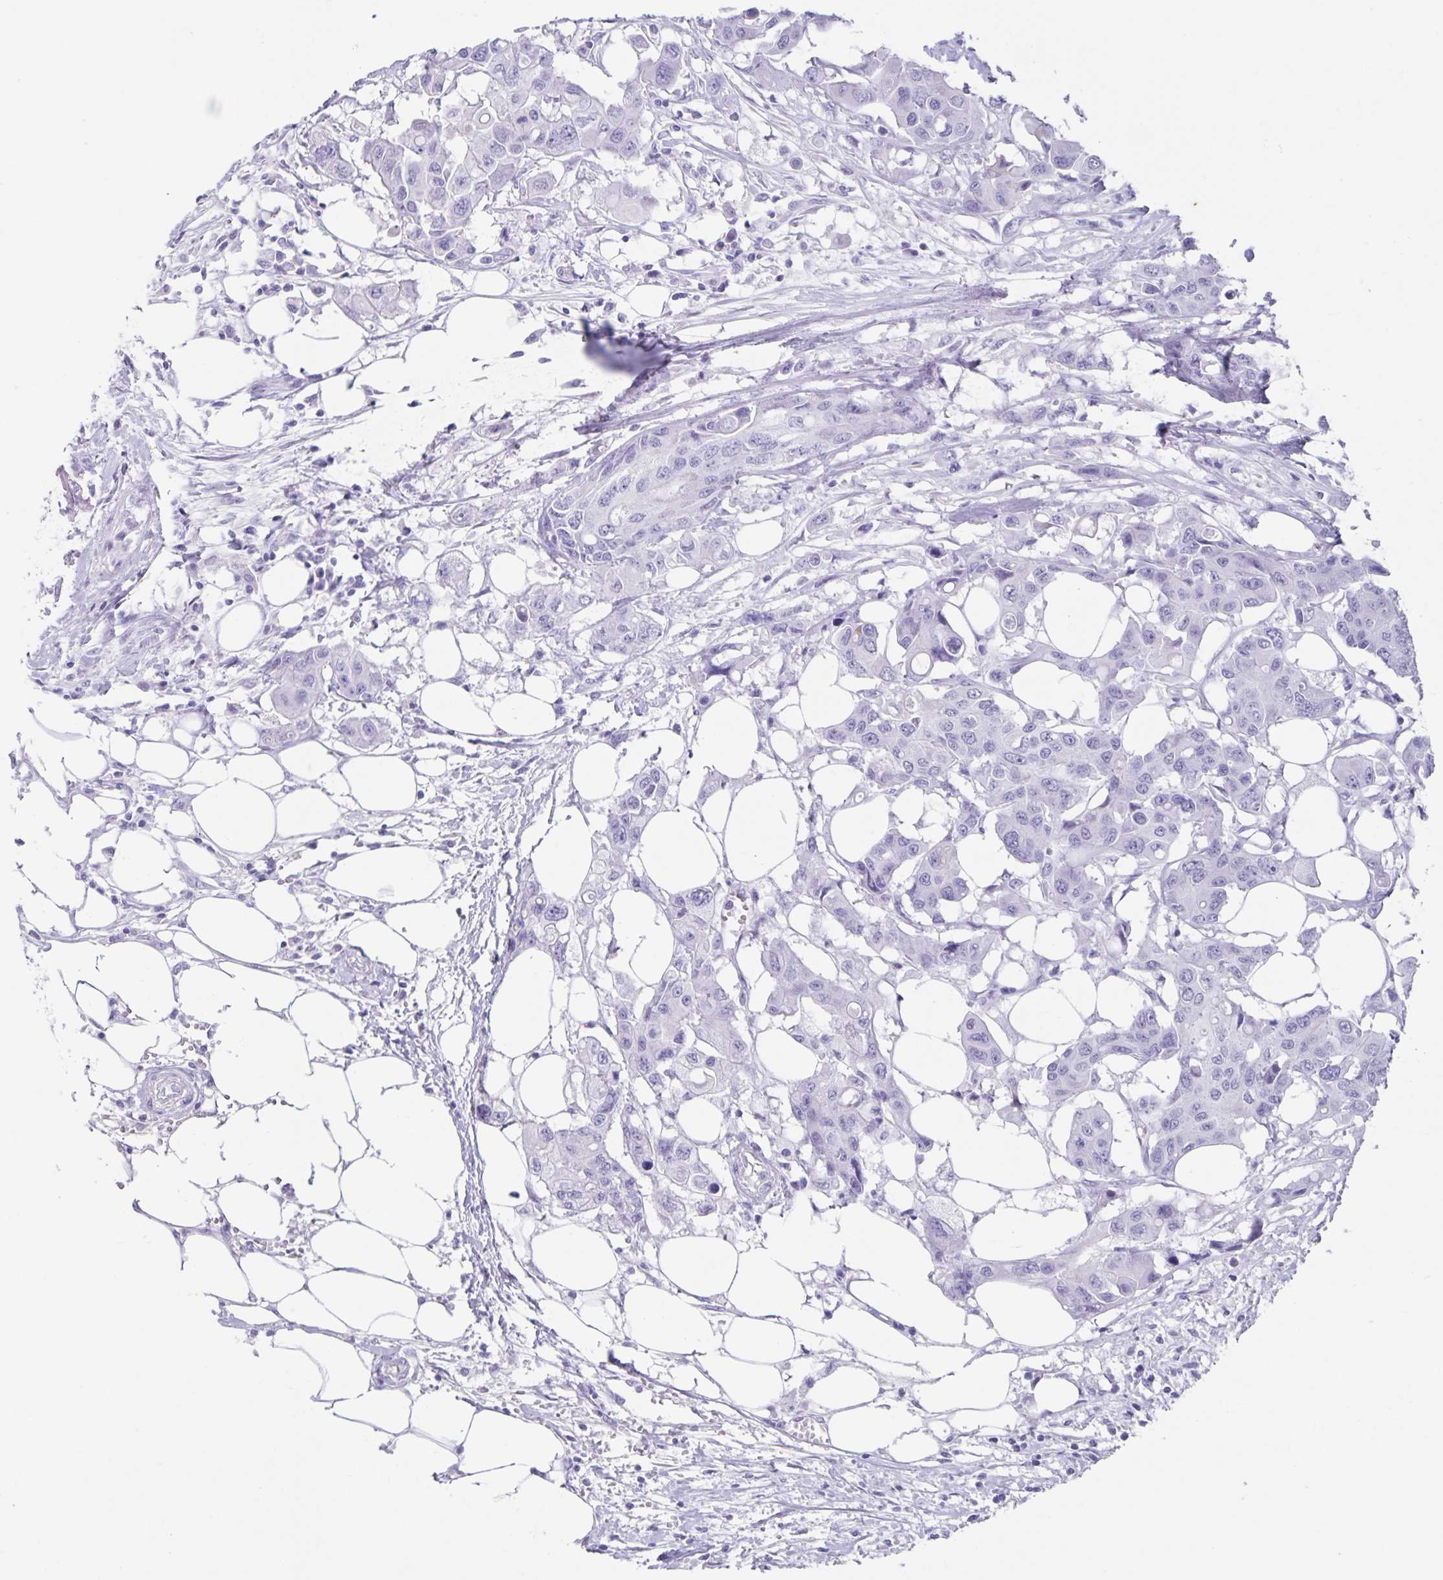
{"staining": {"intensity": "negative", "quantity": "none", "location": "none"}, "tissue": "colorectal cancer", "cell_type": "Tumor cells", "image_type": "cancer", "snomed": [{"axis": "morphology", "description": "Adenocarcinoma, NOS"}, {"axis": "topography", "description": "Colon"}], "caption": "This photomicrograph is of colorectal adenocarcinoma stained with immunohistochemistry (IHC) to label a protein in brown with the nuclei are counter-stained blue. There is no positivity in tumor cells.", "gene": "C11orf42", "patient": {"sex": "male", "age": 77}}